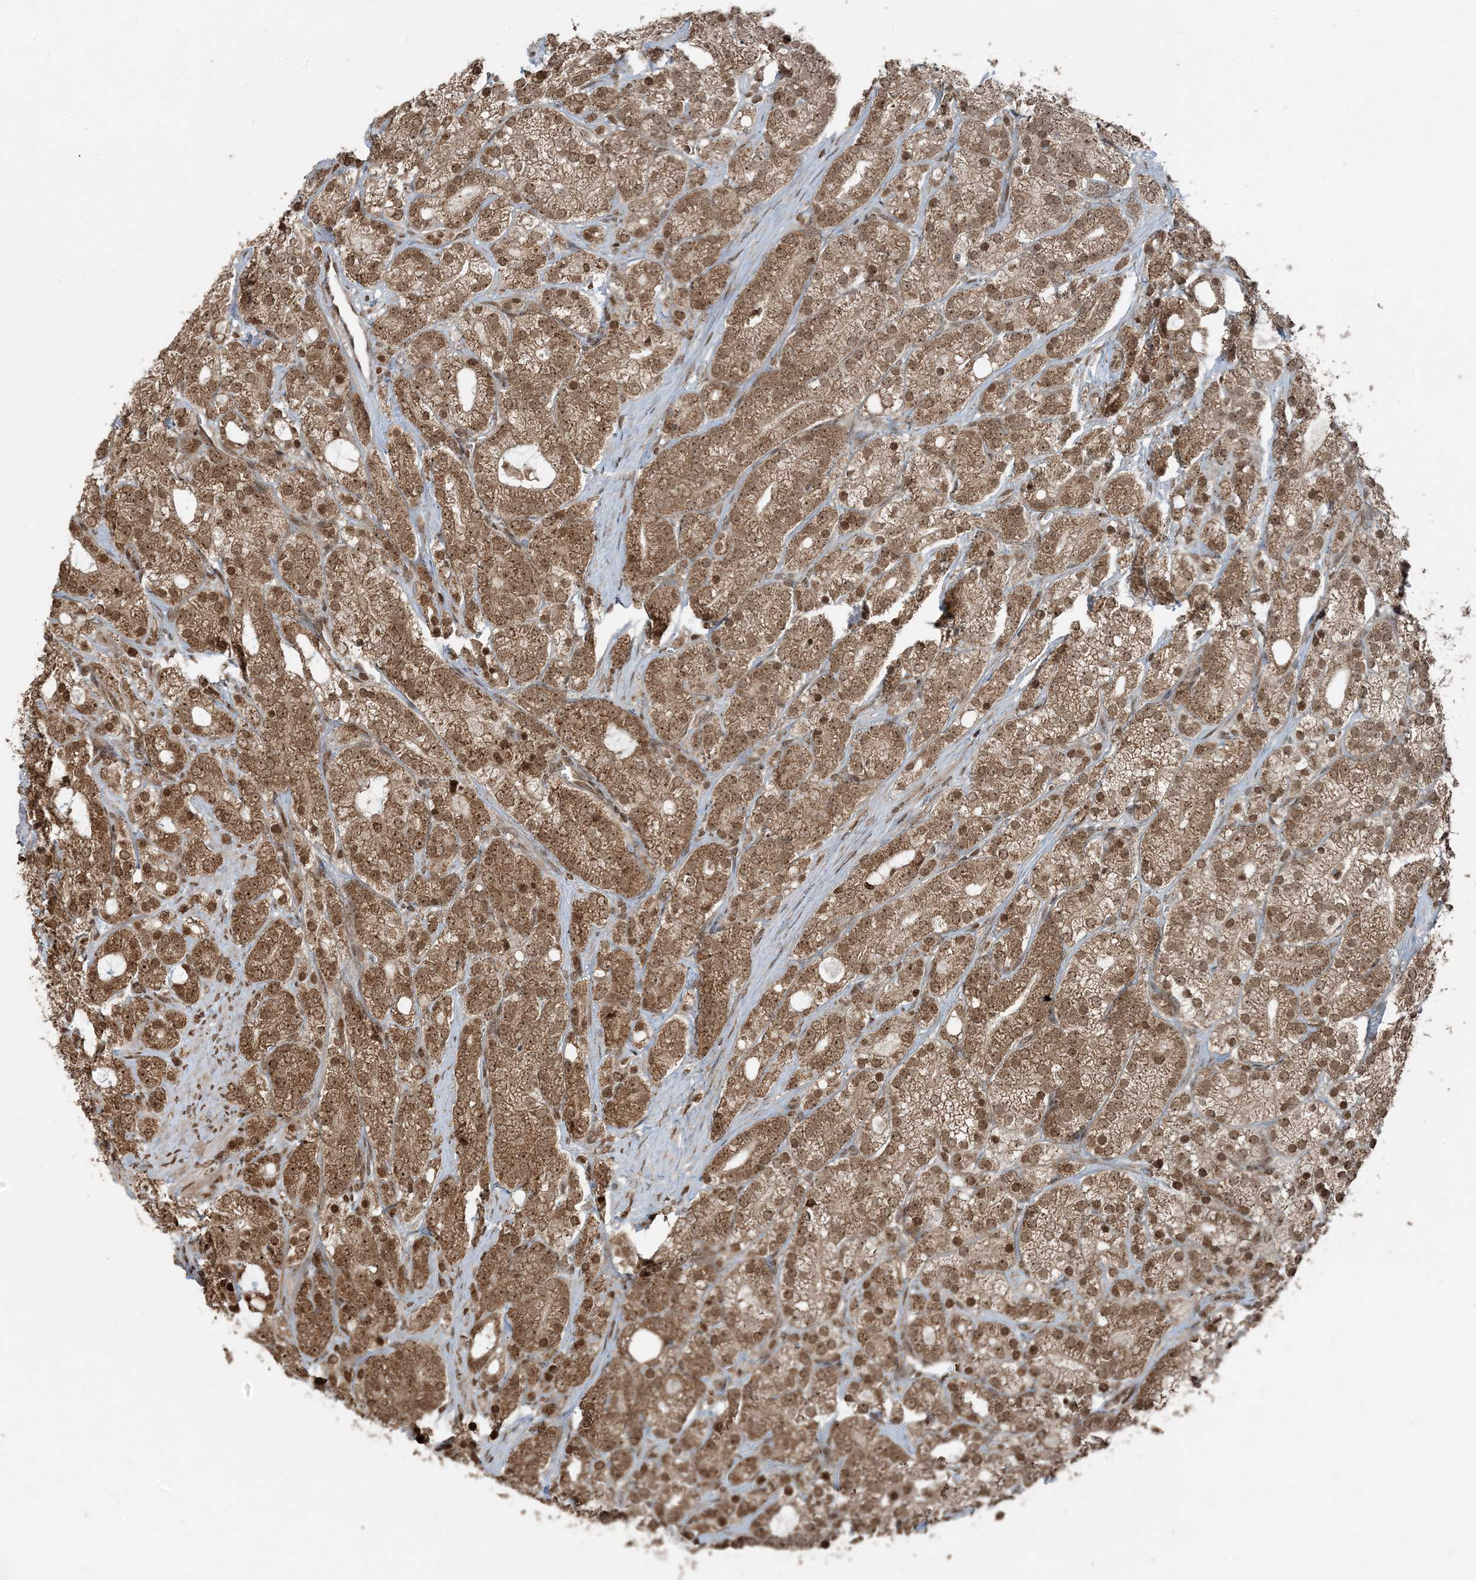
{"staining": {"intensity": "moderate", "quantity": ">75%", "location": "cytoplasmic/membranous,nuclear"}, "tissue": "prostate cancer", "cell_type": "Tumor cells", "image_type": "cancer", "snomed": [{"axis": "morphology", "description": "Adenocarcinoma, High grade"}, {"axis": "topography", "description": "Prostate"}], "caption": "Prostate cancer stained with a protein marker displays moderate staining in tumor cells.", "gene": "ZFAND2B", "patient": {"sex": "male", "age": 57}}